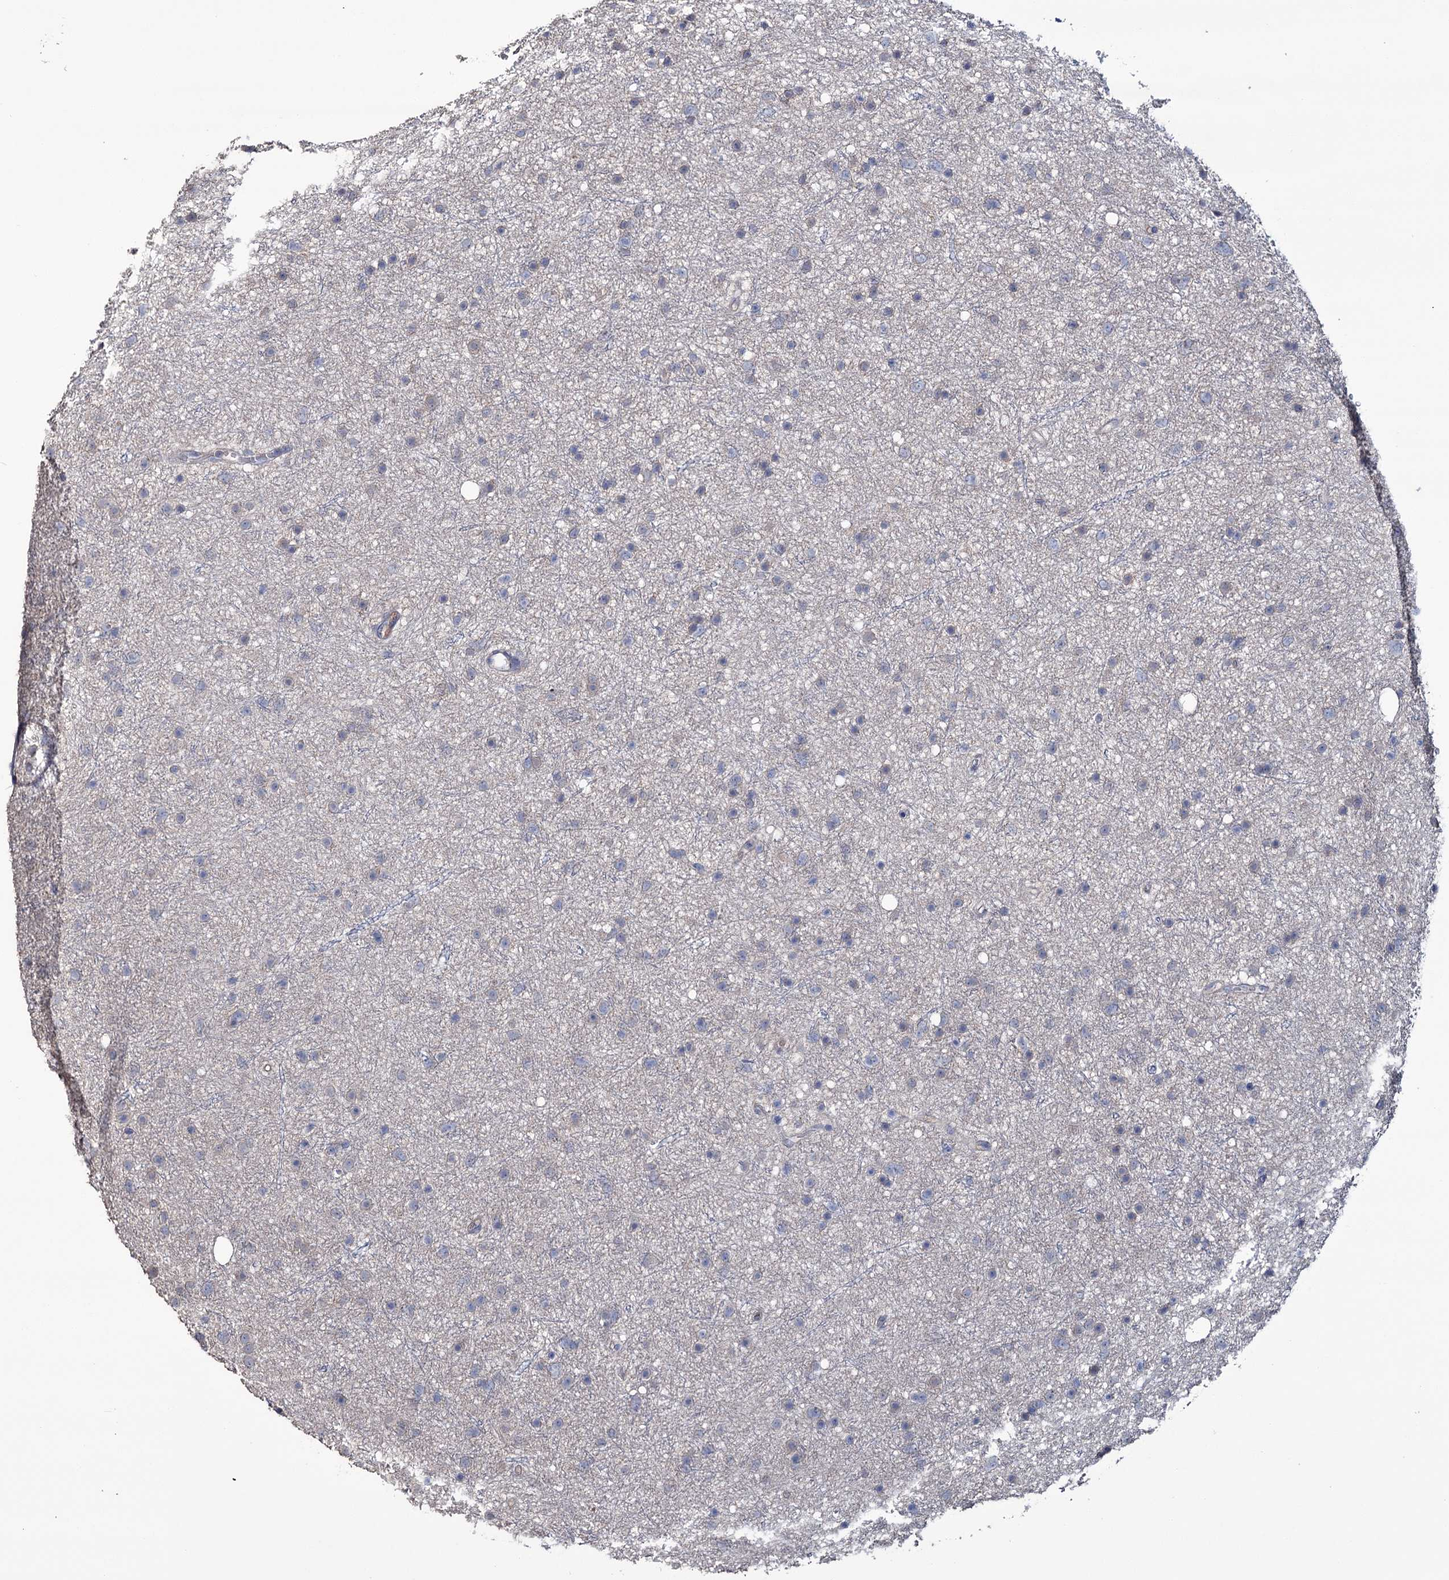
{"staining": {"intensity": "negative", "quantity": "none", "location": "none"}, "tissue": "glioma", "cell_type": "Tumor cells", "image_type": "cancer", "snomed": [{"axis": "morphology", "description": "Glioma, malignant, Low grade"}, {"axis": "topography", "description": "Cerebral cortex"}], "caption": "Tumor cells are negative for brown protein staining in malignant low-grade glioma. Brightfield microscopy of immunohistochemistry (IHC) stained with DAB (brown) and hematoxylin (blue), captured at high magnification.", "gene": "EPB41L5", "patient": {"sex": "female", "age": 39}}